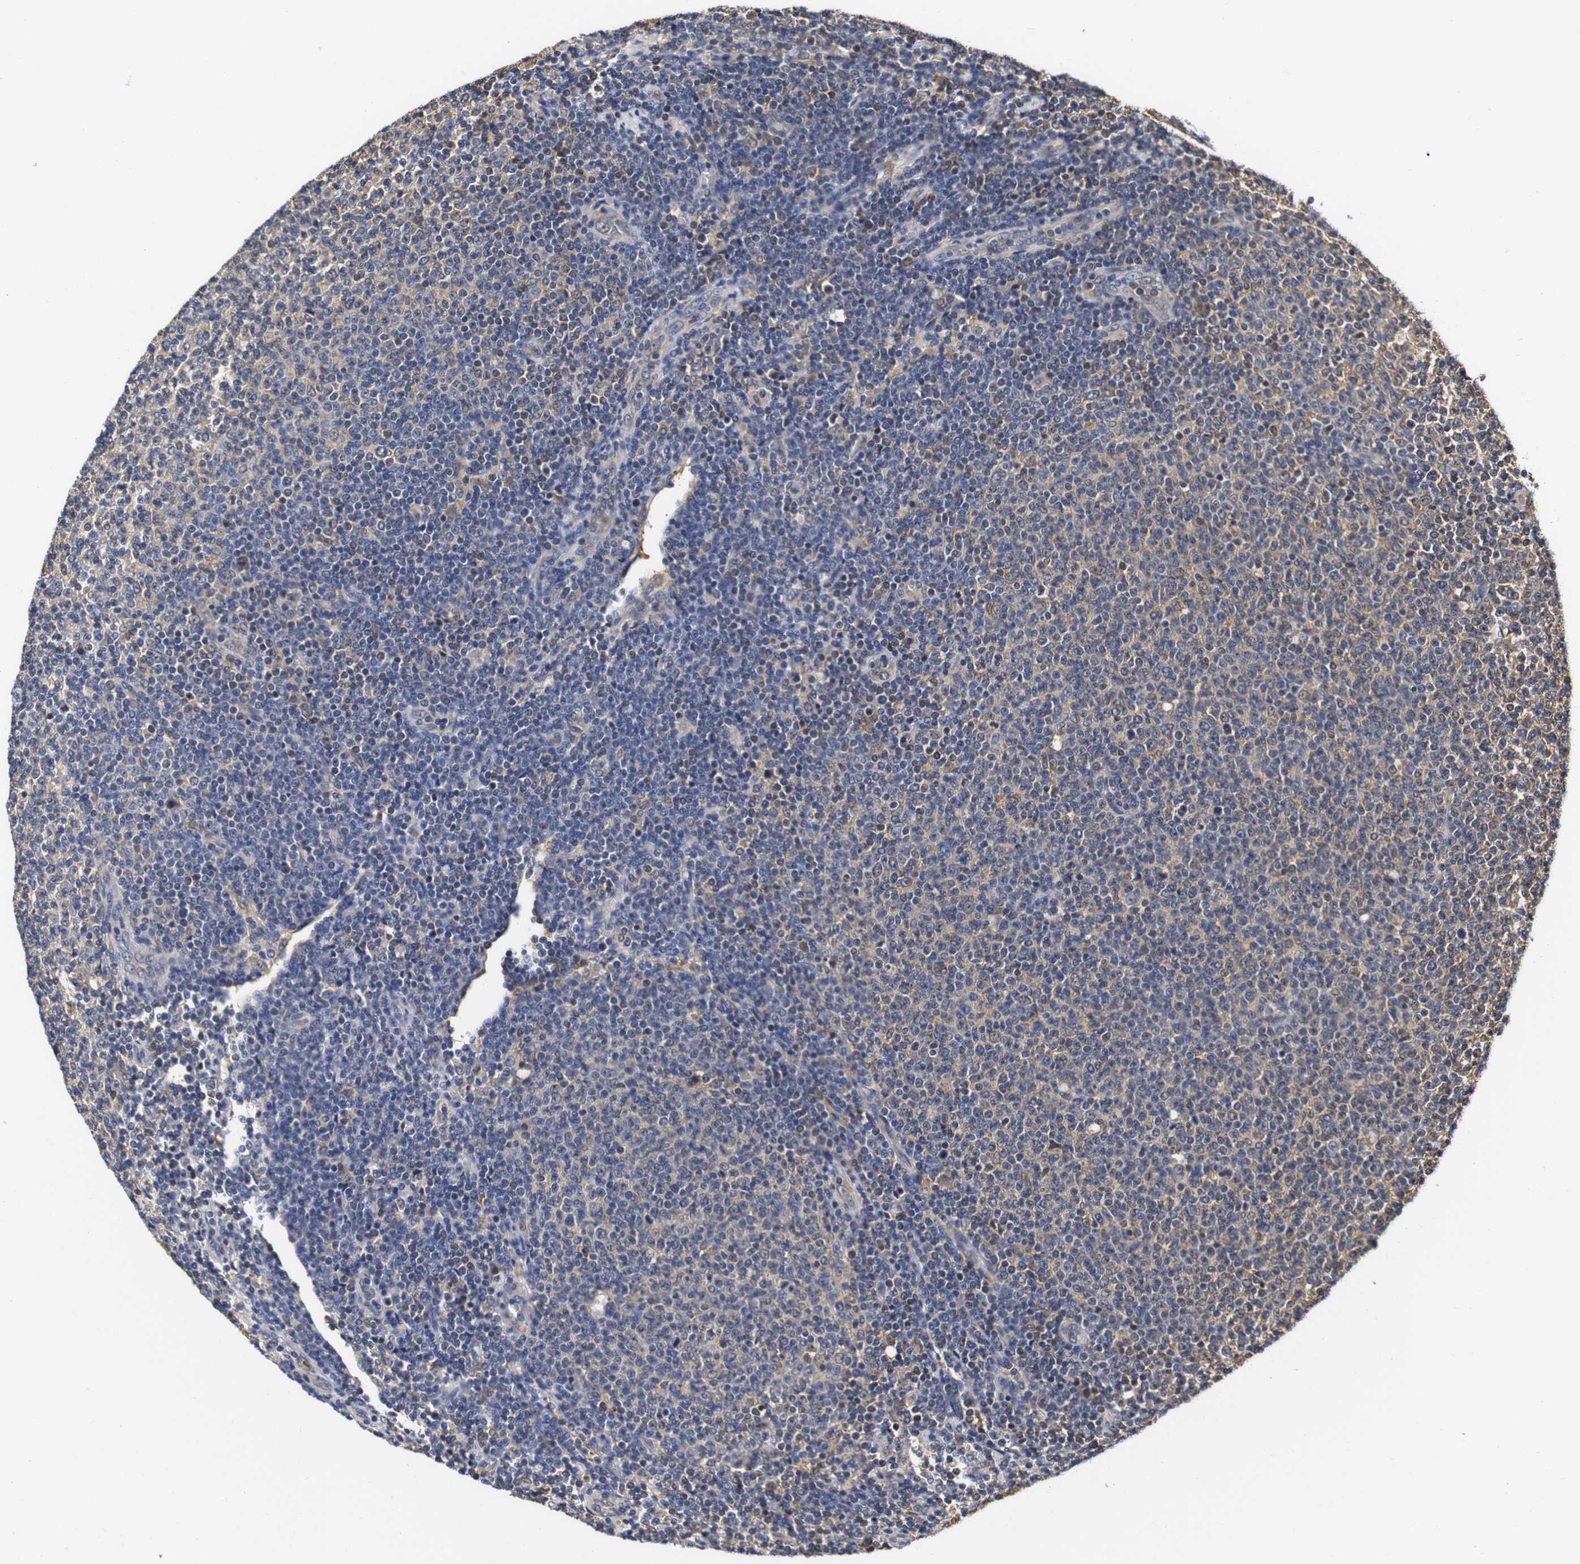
{"staining": {"intensity": "weak", "quantity": "<25%", "location": "cytoplasmic/membranous"}, "tissue": "lymphoma", "cell_type": "Tumor cells", "image_type": "cancer", "snomed": [{"axis": "morphology", "description": "Malignant lymphoma, non-Hodgkin's type, Low grade"}, {"axis": "topography", "description": "Lymph node"}], "caption": "This is a histopathology image of IHC staining of low-grade malignant lymphoma, non-Hodgkin's type, which shows no expression in tumor cells.", "gene": "LRRCC1", "patient": {"sex": "male", "age": 66}}